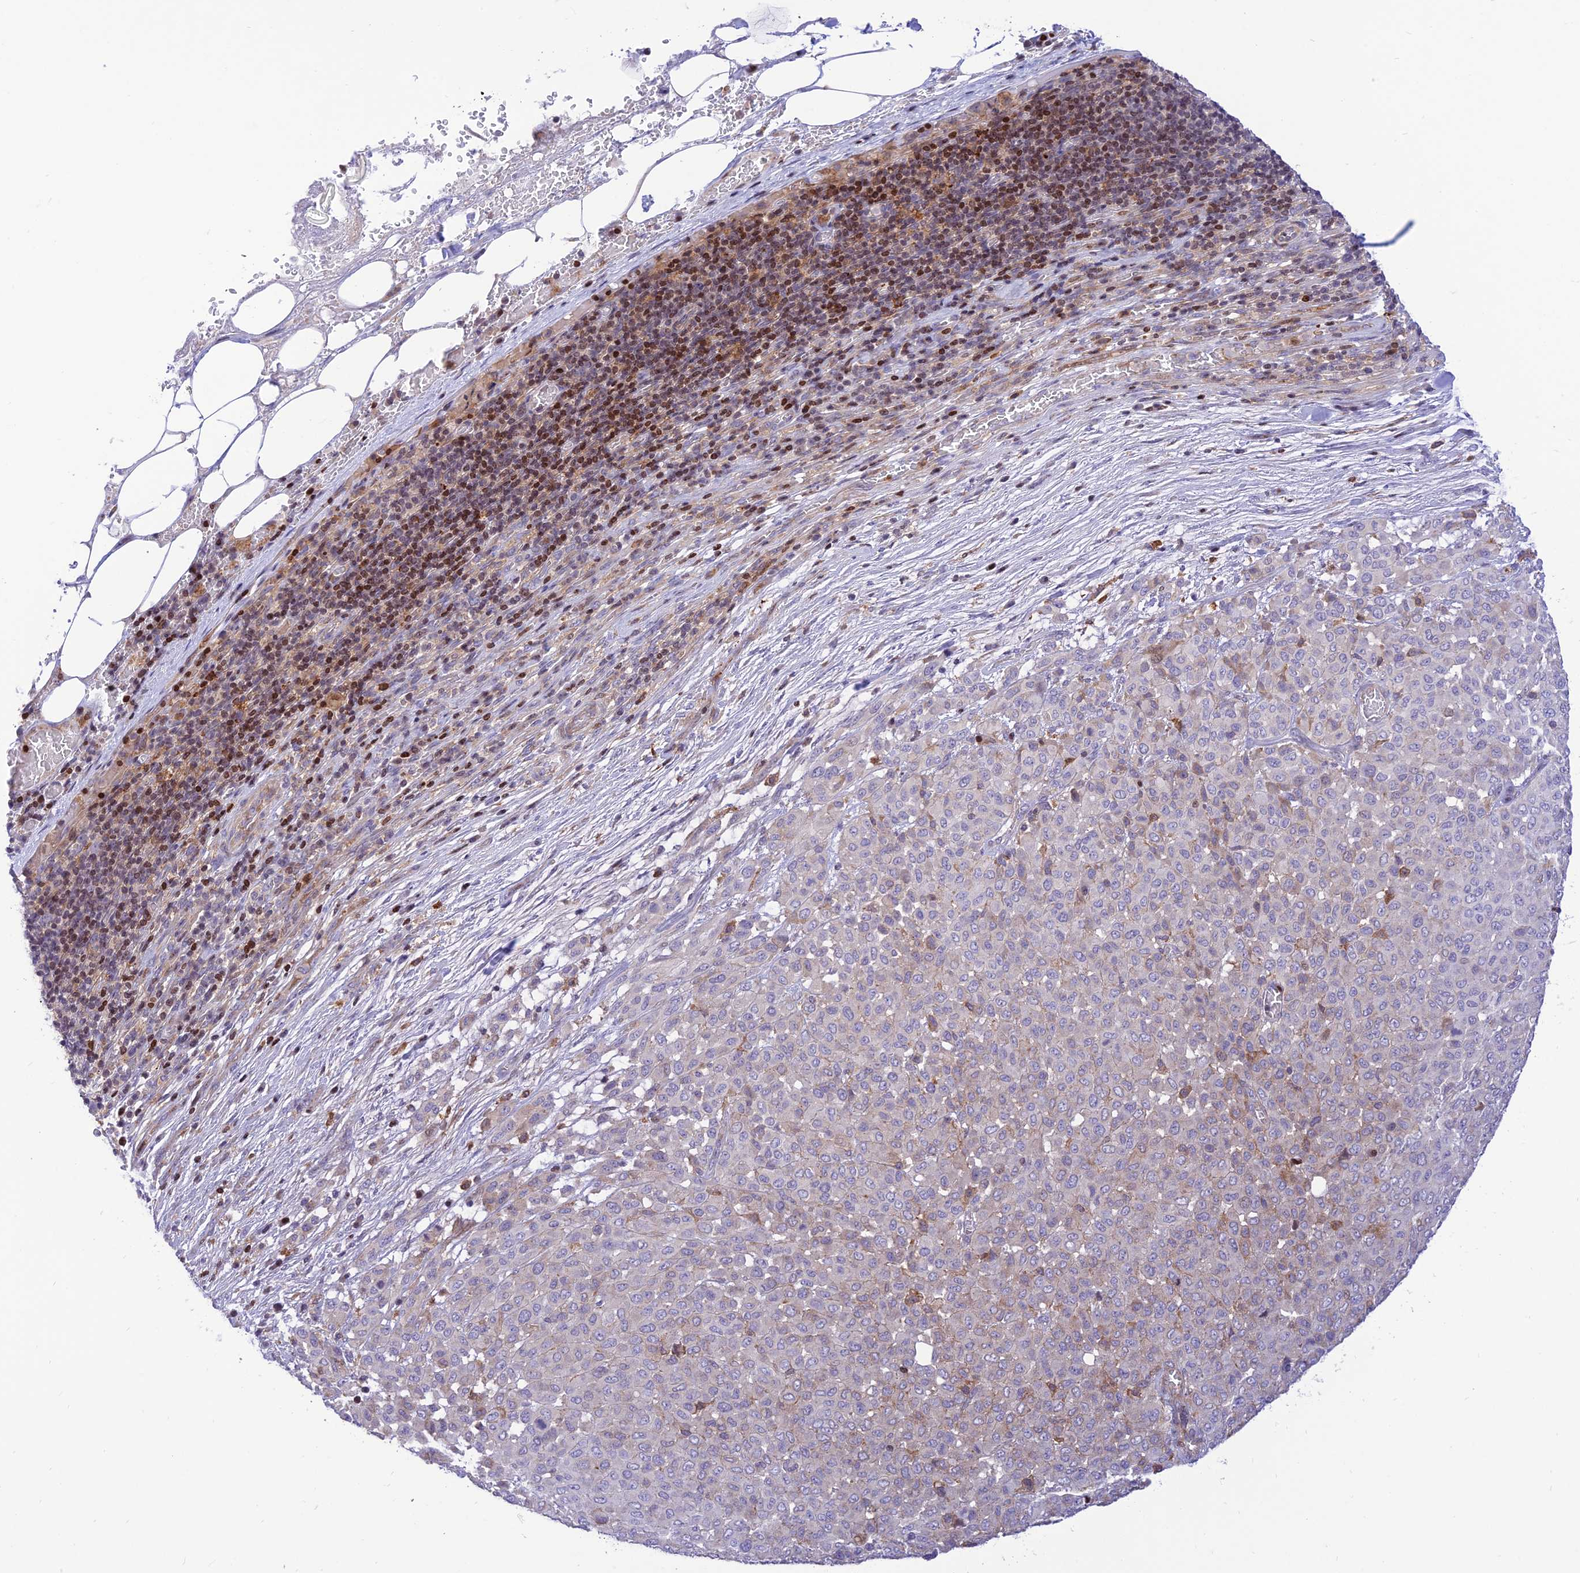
{"staining": {"intensity": "negative", "quantity": "none", "location": "none"}, "tissue": "melanoma", "cell_type": "Tumor cells", "image_type": "cancer", "snomed": [{"axis": "morphology", "description": "Malignant melanoma, Metastatic site"}, {"axis": "topography", "description": "Skin"}], "caption": "High magnification brightfield microscopy of malignant melanoma (metastatic site) stained with DAB (3,3'-diaminobenzidine) (brown) and counterstained with hematoxylin (blue): tumor cells show no significant expression.", "gene": "FAM186B", "patient": {"sex": "female", "age": 81}}